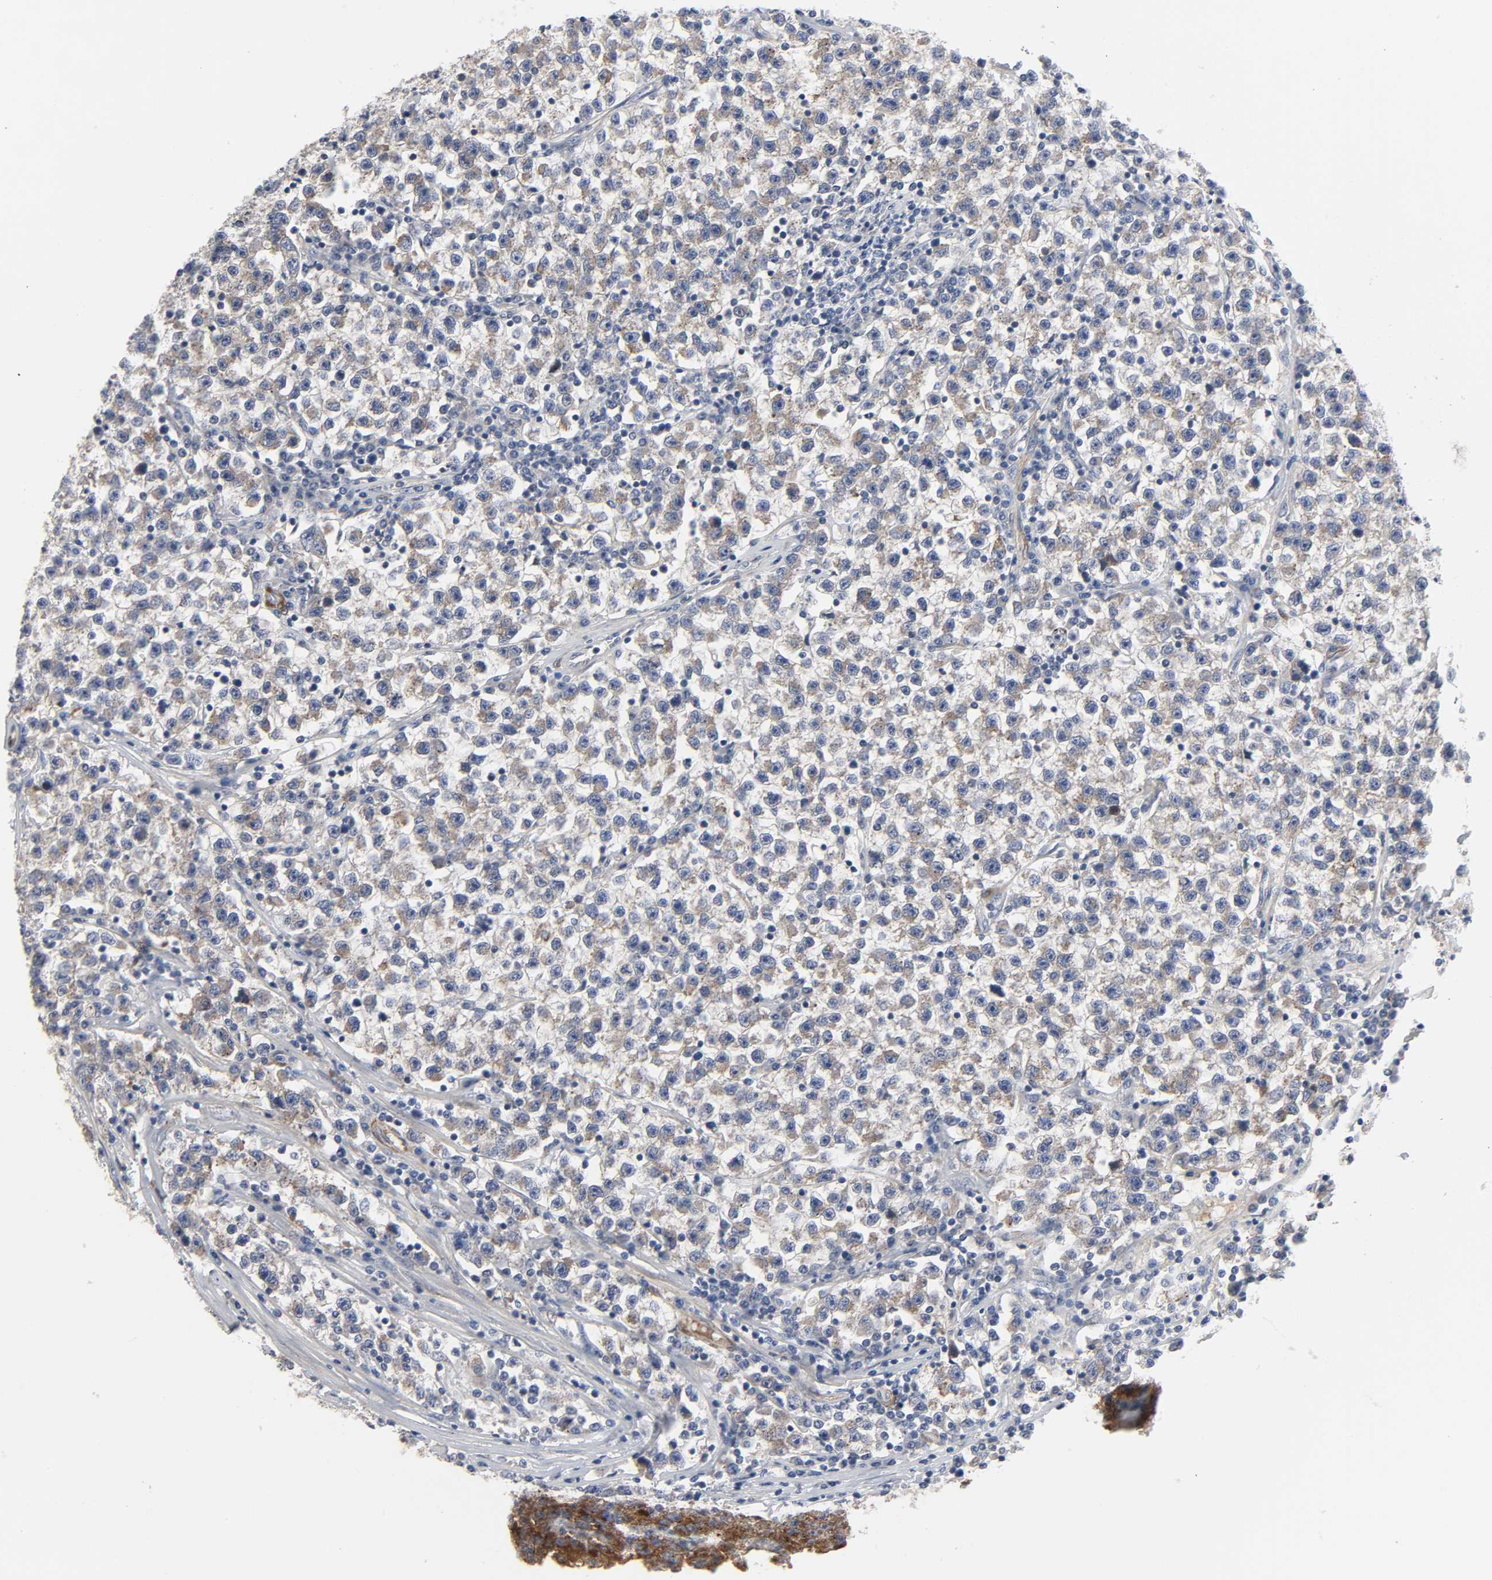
{"staining": {"intensity": "weak", "quantity": "25%-75%", "location": "cytoplasmic/membranous"}, "tissue": "testis cancer", "cell_type": "Tumor cells", "image_type": "cancer", "snomed": [{"axis": "morphology", "description": "Seminoma, NOS"}, {"axis": "topography", "description": "Testis"}], "caption": "This is an image of immunohistochemistry staining of seminoma (testis), which shows weak staining in the cytoplasmic/membranous of tumor cells.", "gene": "ARHGAP1", "patient": {"sex": "male", "age": 22}}